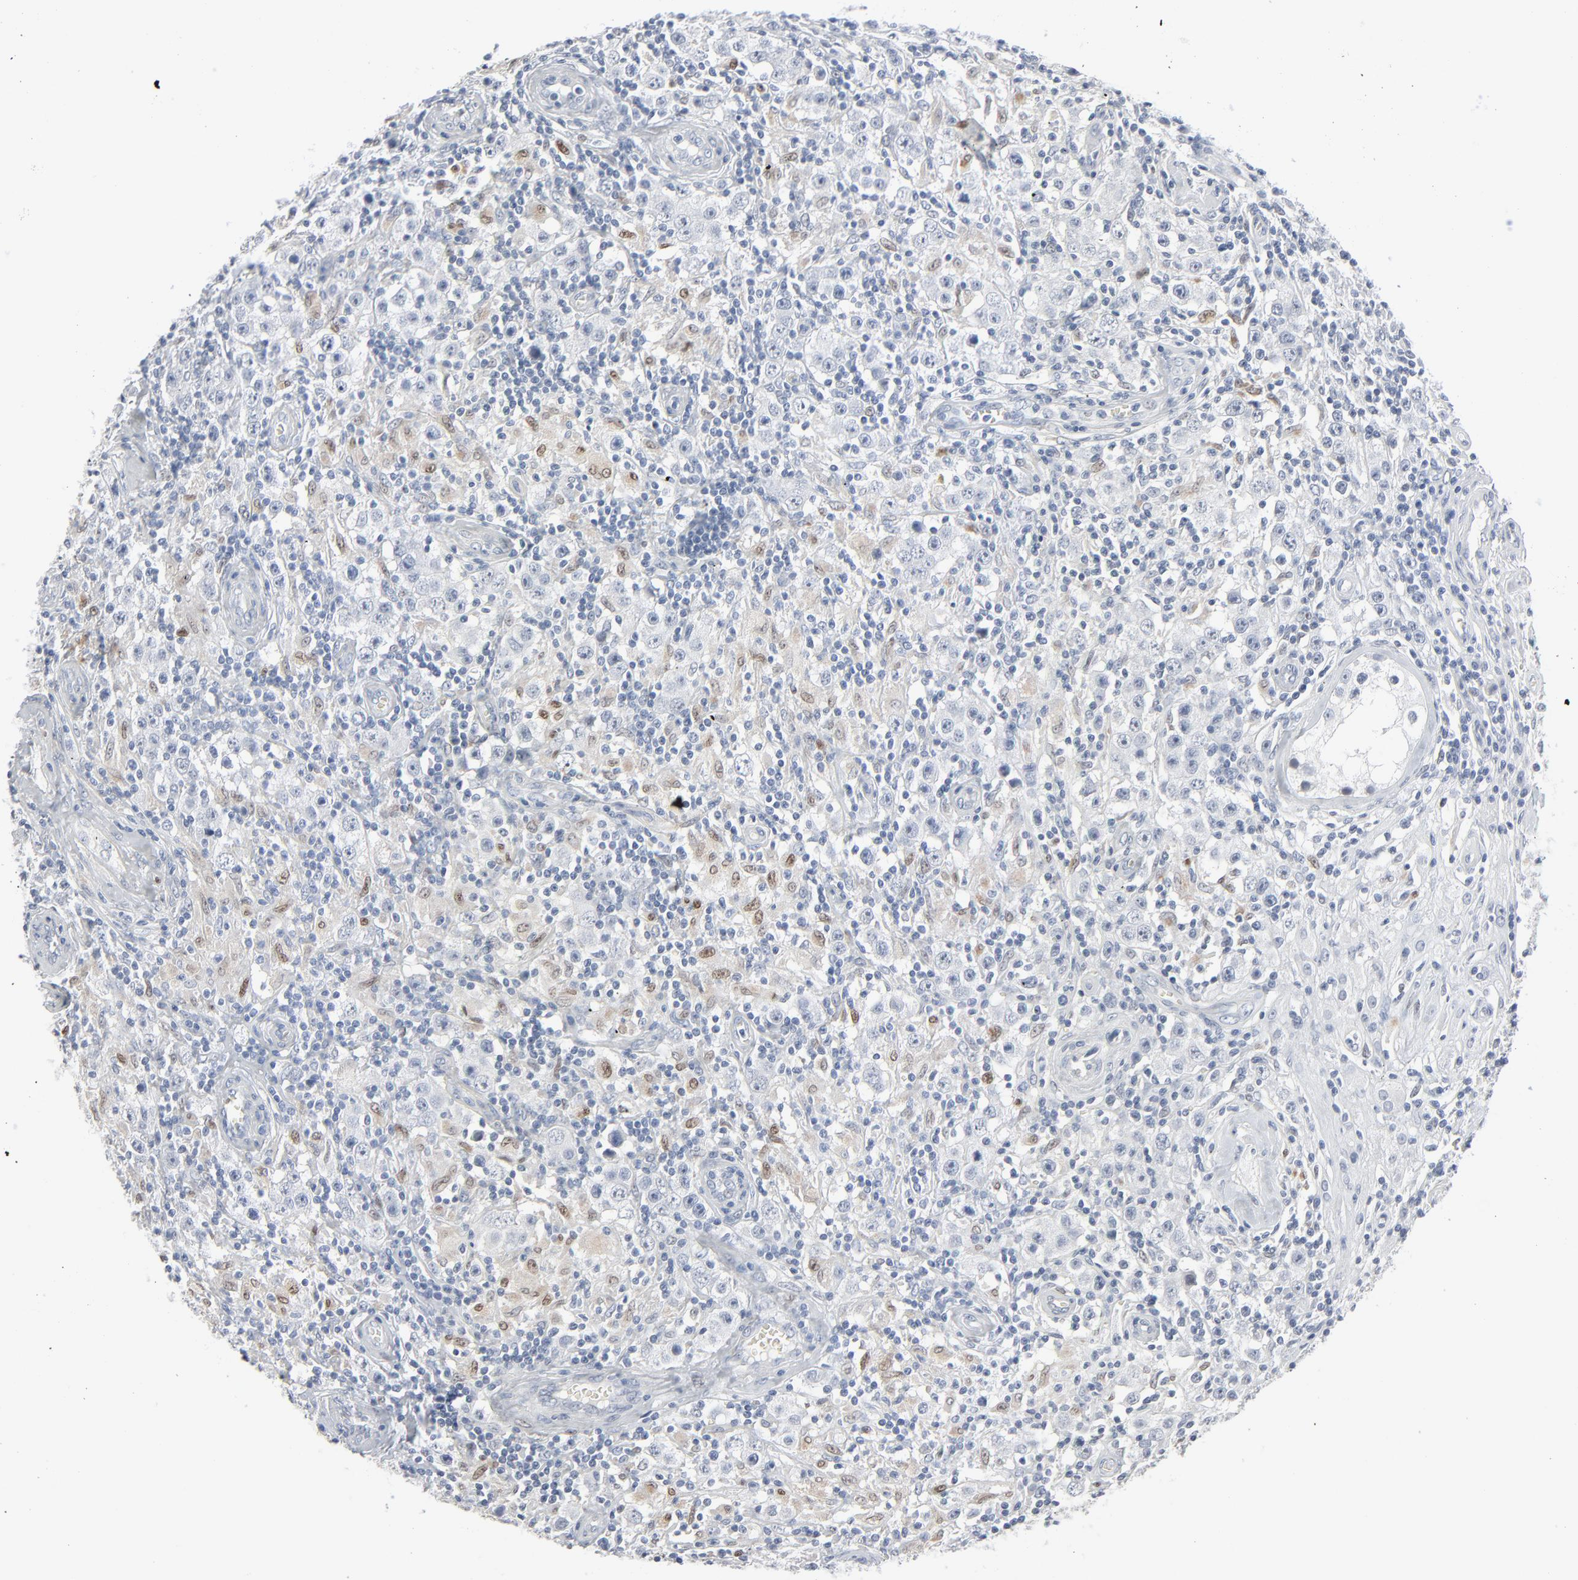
{"staining": {"intensity": "moderate", "quantity": "<25%", "location": "nuclear"}, "tissue": "testis cancer", "cell_type": "Tumor cells", "image_type": "cancer", "snomed": [{"axis": "morphology", "description": "Necrosis, NOS"}, {"axis": "morphology", "description": "Carcinoma, Embryonal, NOS"}, {"axis": "topography", "description": "Testis"}], "caption": "A high-resolution micrograph shows immunohistochemistry staining of embryonal carcinoma (testis), which exhibits moderate nuclear expression in approximately <25% of tumor cells.", "gene": "MITF", "patient": {"sex": "male", "age": 19}}